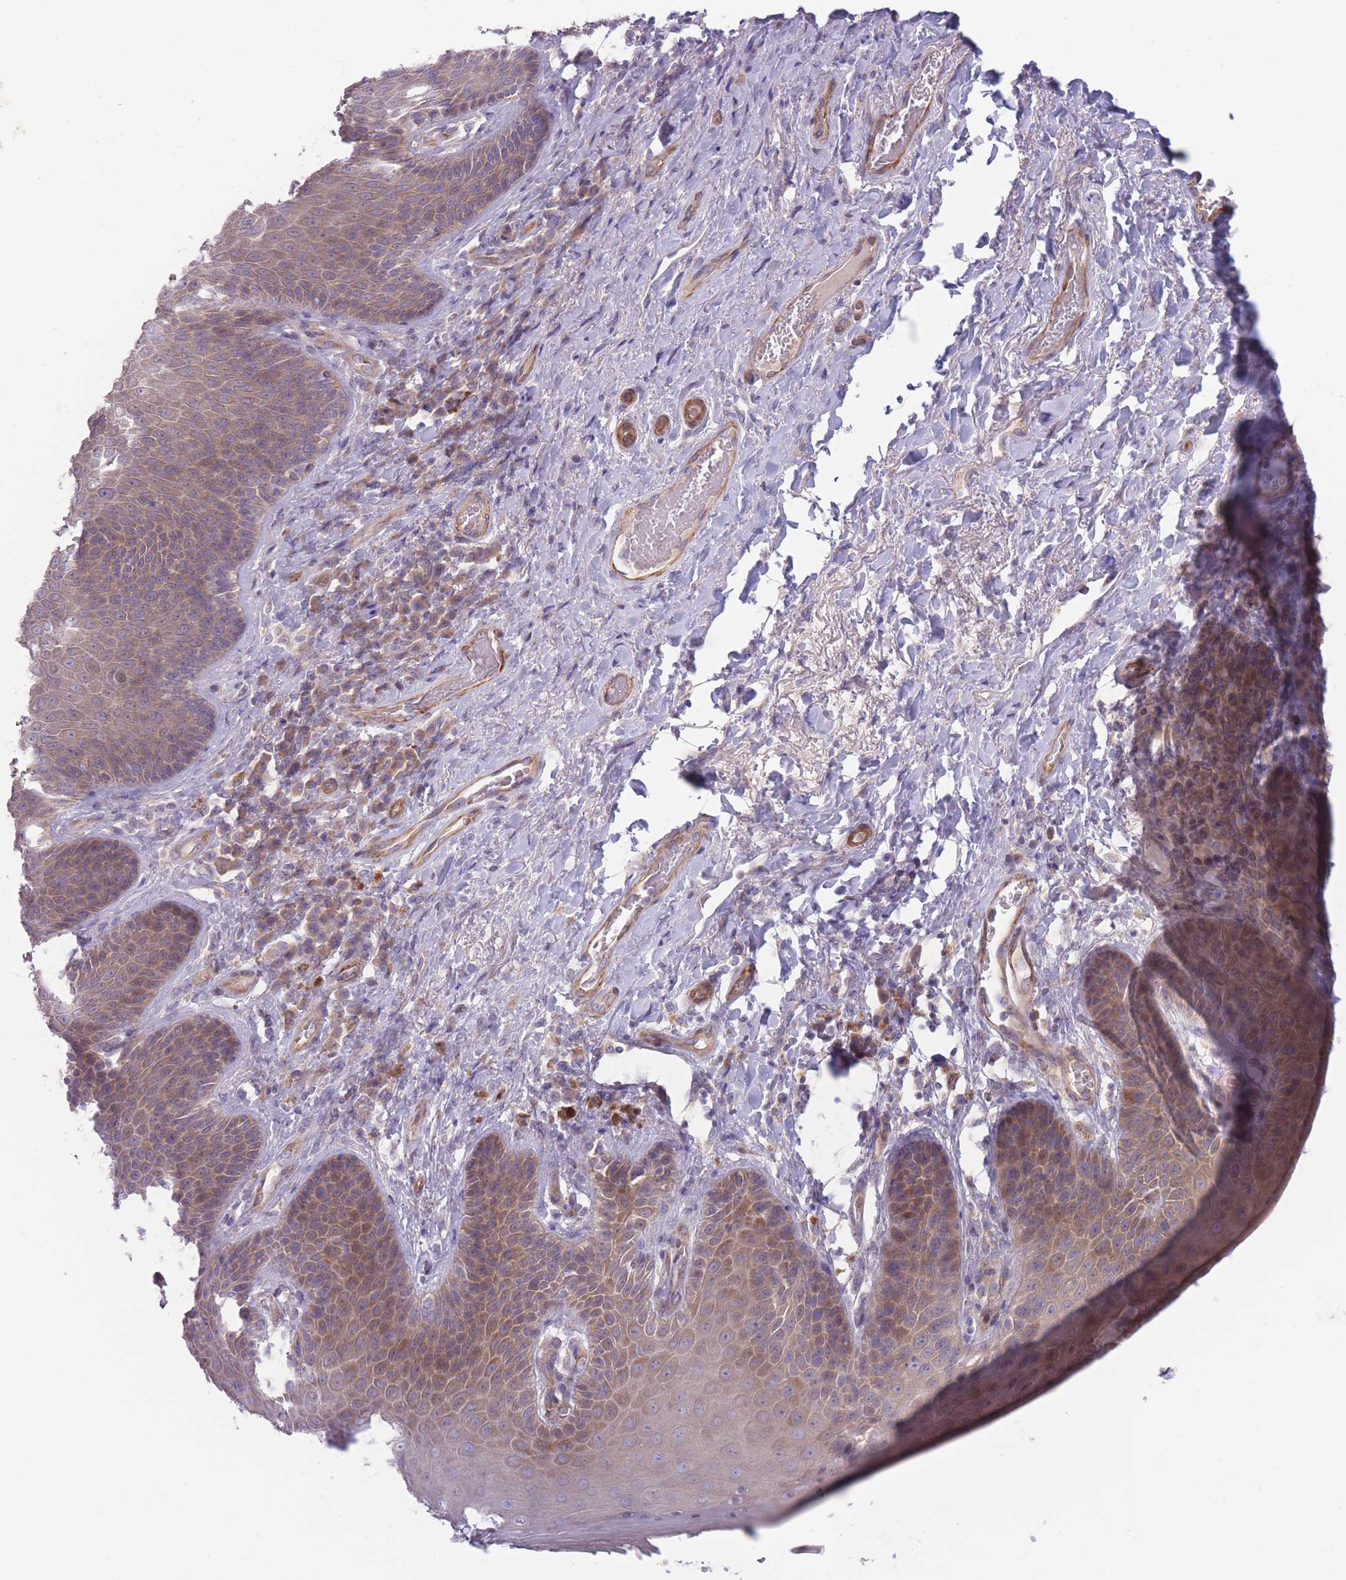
{"staining": {"intensity": "moderate", "quantity": ">75%", "location": "cytoplasmic/membranous"}, "tissue": "skin", "cell_type": "Epidermal cells", "image_type": "normal", "snomed": [{"axis": "morphology", "description": "Normal tissue, NOS"}, {"axis": "topography", "description": "Anal"}], "caption": "IHC photomicrograph of unremarkable skin: human skin stained using immunohistochemistry shows medium levels of moderate protein expression localized specifically in the cytoplasmic/membranous of epidermal cells, appearing as a cytoplasmic/membranous brown color.", "gene": "PNPLA5", "patient": {"sex": "female", "age": 89}}